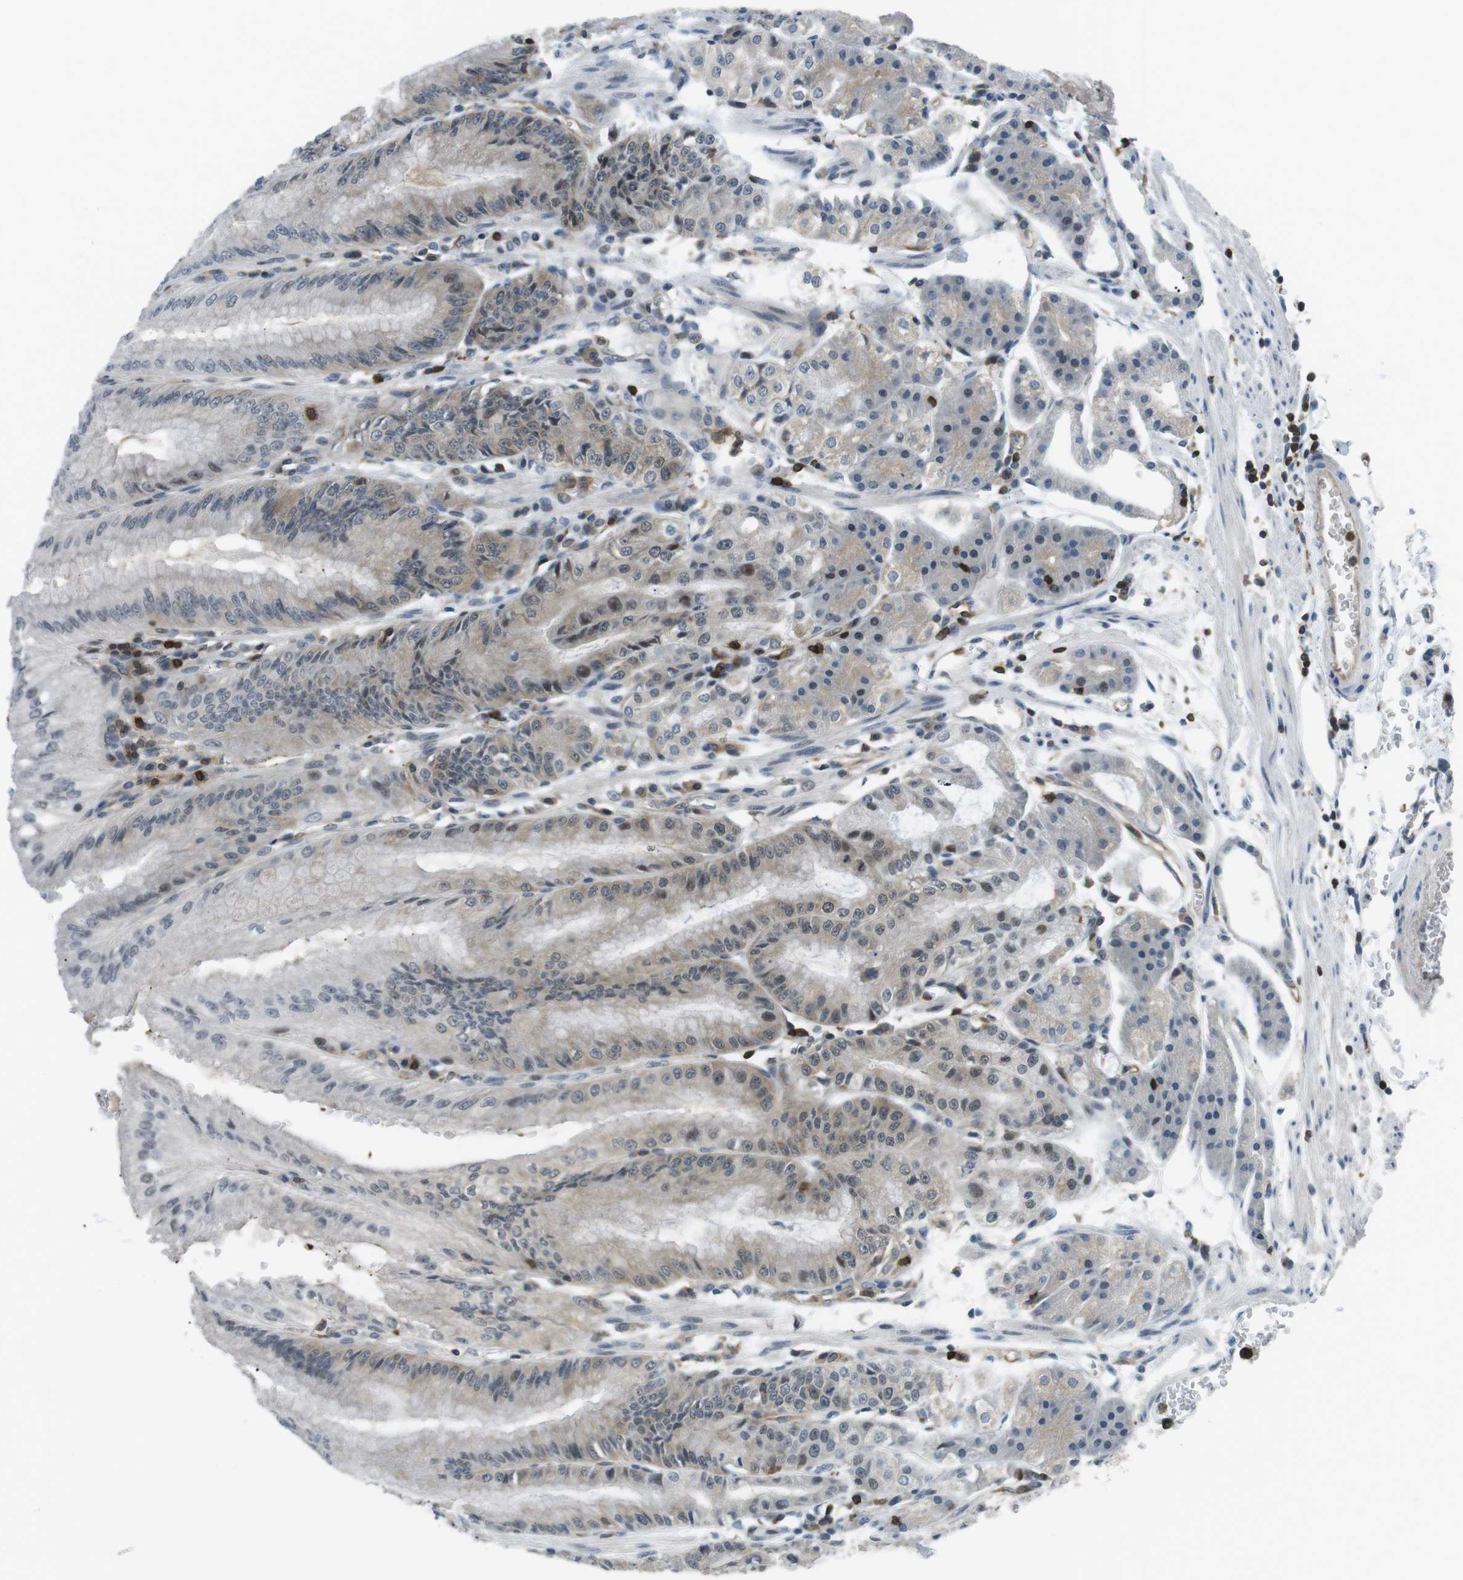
{"staining": {"intensity": "weak", "quantity": "<25%", "location": "cytoplasmic/membranous,nuclear"}, "tissue": "stomach", "cell_type": "Glandular cells", "image_type": "normal", "snomed": [{"axis": "morphology", "description": "Normal tissue, NOS"}, {"axis": "topography", "description": "Stomach, lower"}], "caption": "Stomach stained for a protein using immunohistochemistry displays no positivity glandular cells.", "gene": "STK10", "patient": {"sex": "male", "age": 71}}